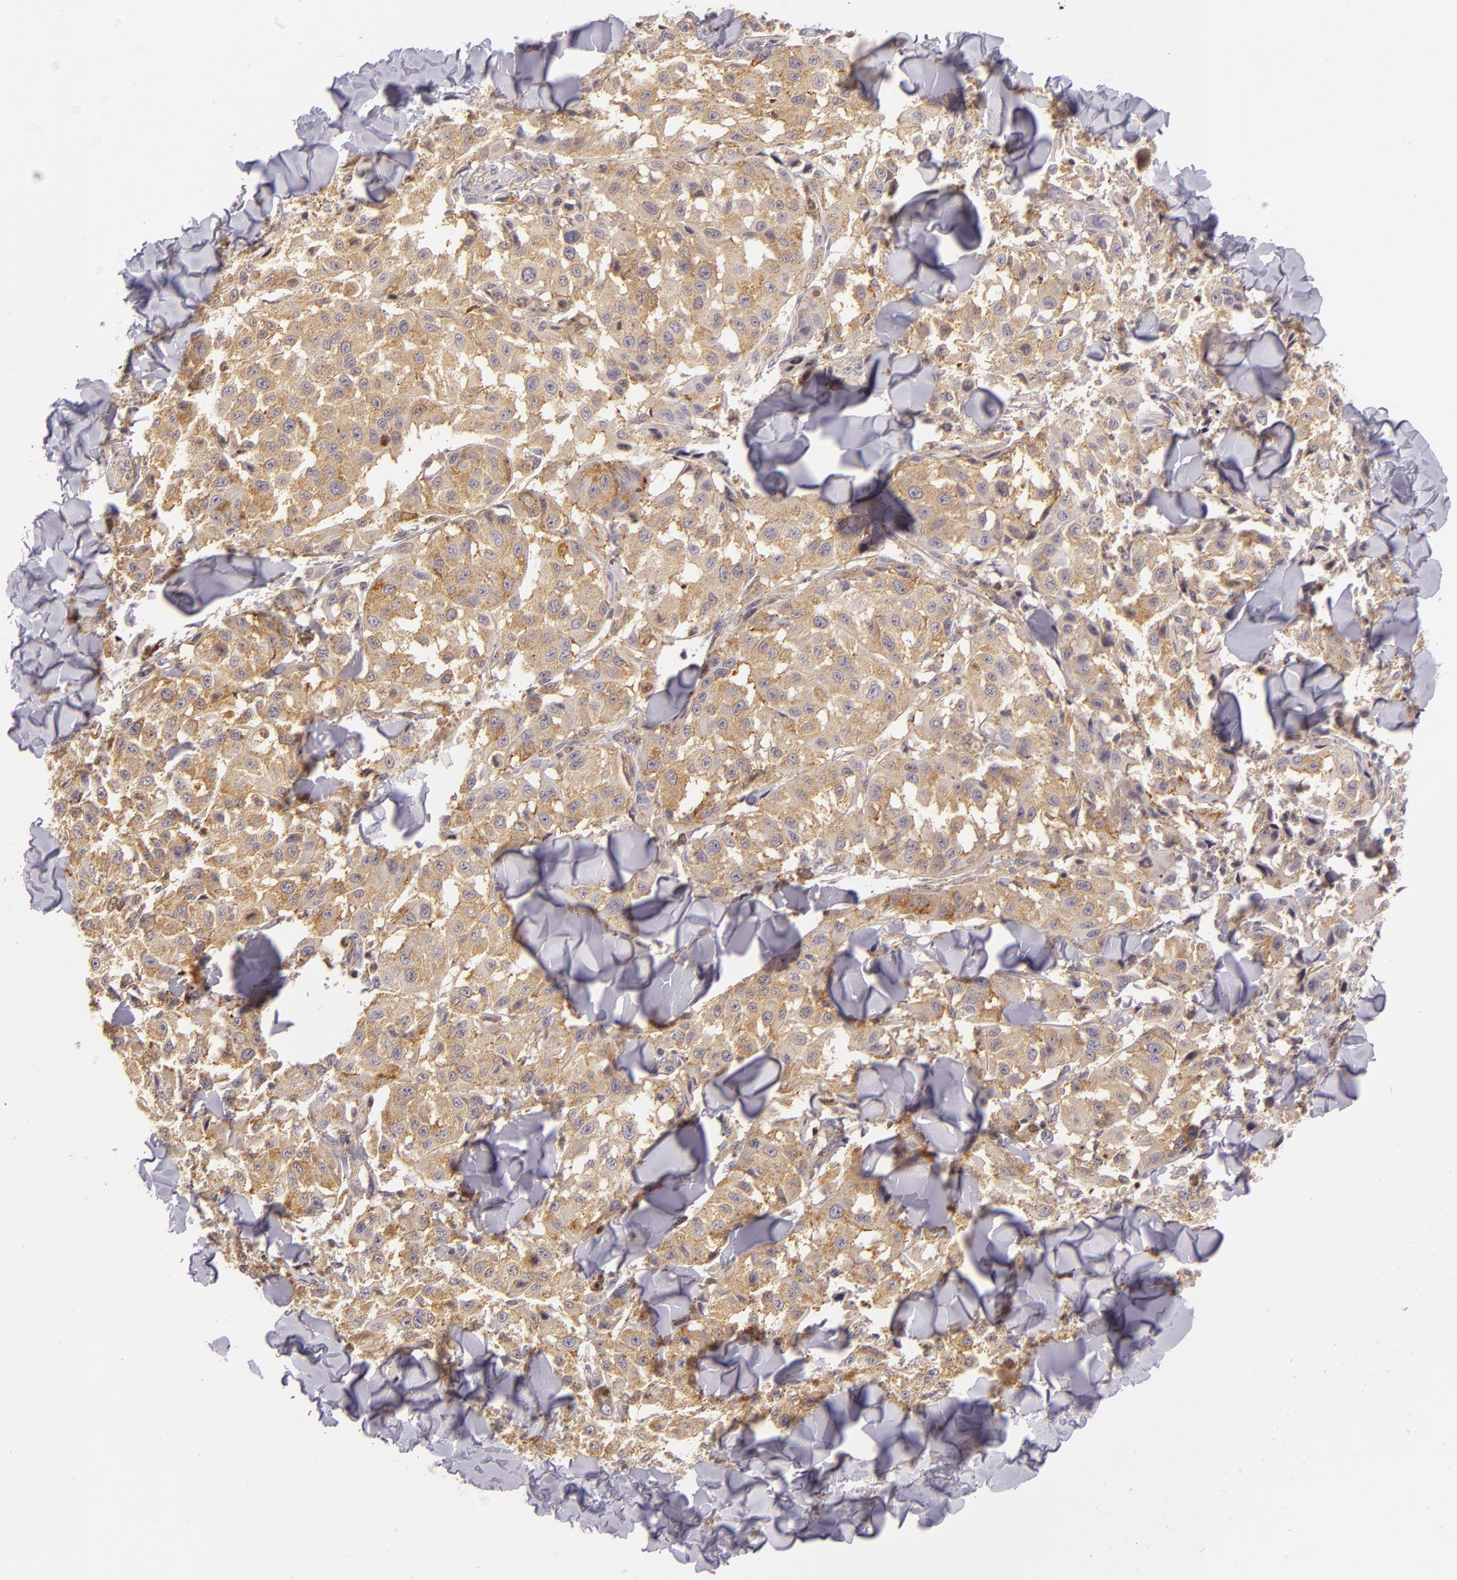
{"staining": {"intensity": "weak", "quantity": ">75%", "location": "cytoplasmic/membranous"}, "tissue": "melanoma", "cell_type": "Tumor cells", "image_type": "cancer", "snomed": [{"axis": "morphology", "description": "Malignant melanoma, NOS"}, {"axis": "topography", "description": "Skin"}], "caption": "This micrograph shows immunohistochemistry (IHC) staining of melanoma, with low weak cytoplasmic/membranous expression in about >75% of tumor cells.", "gene": "IMPDH1", "patient": {"sex": "female", "age": 64}}